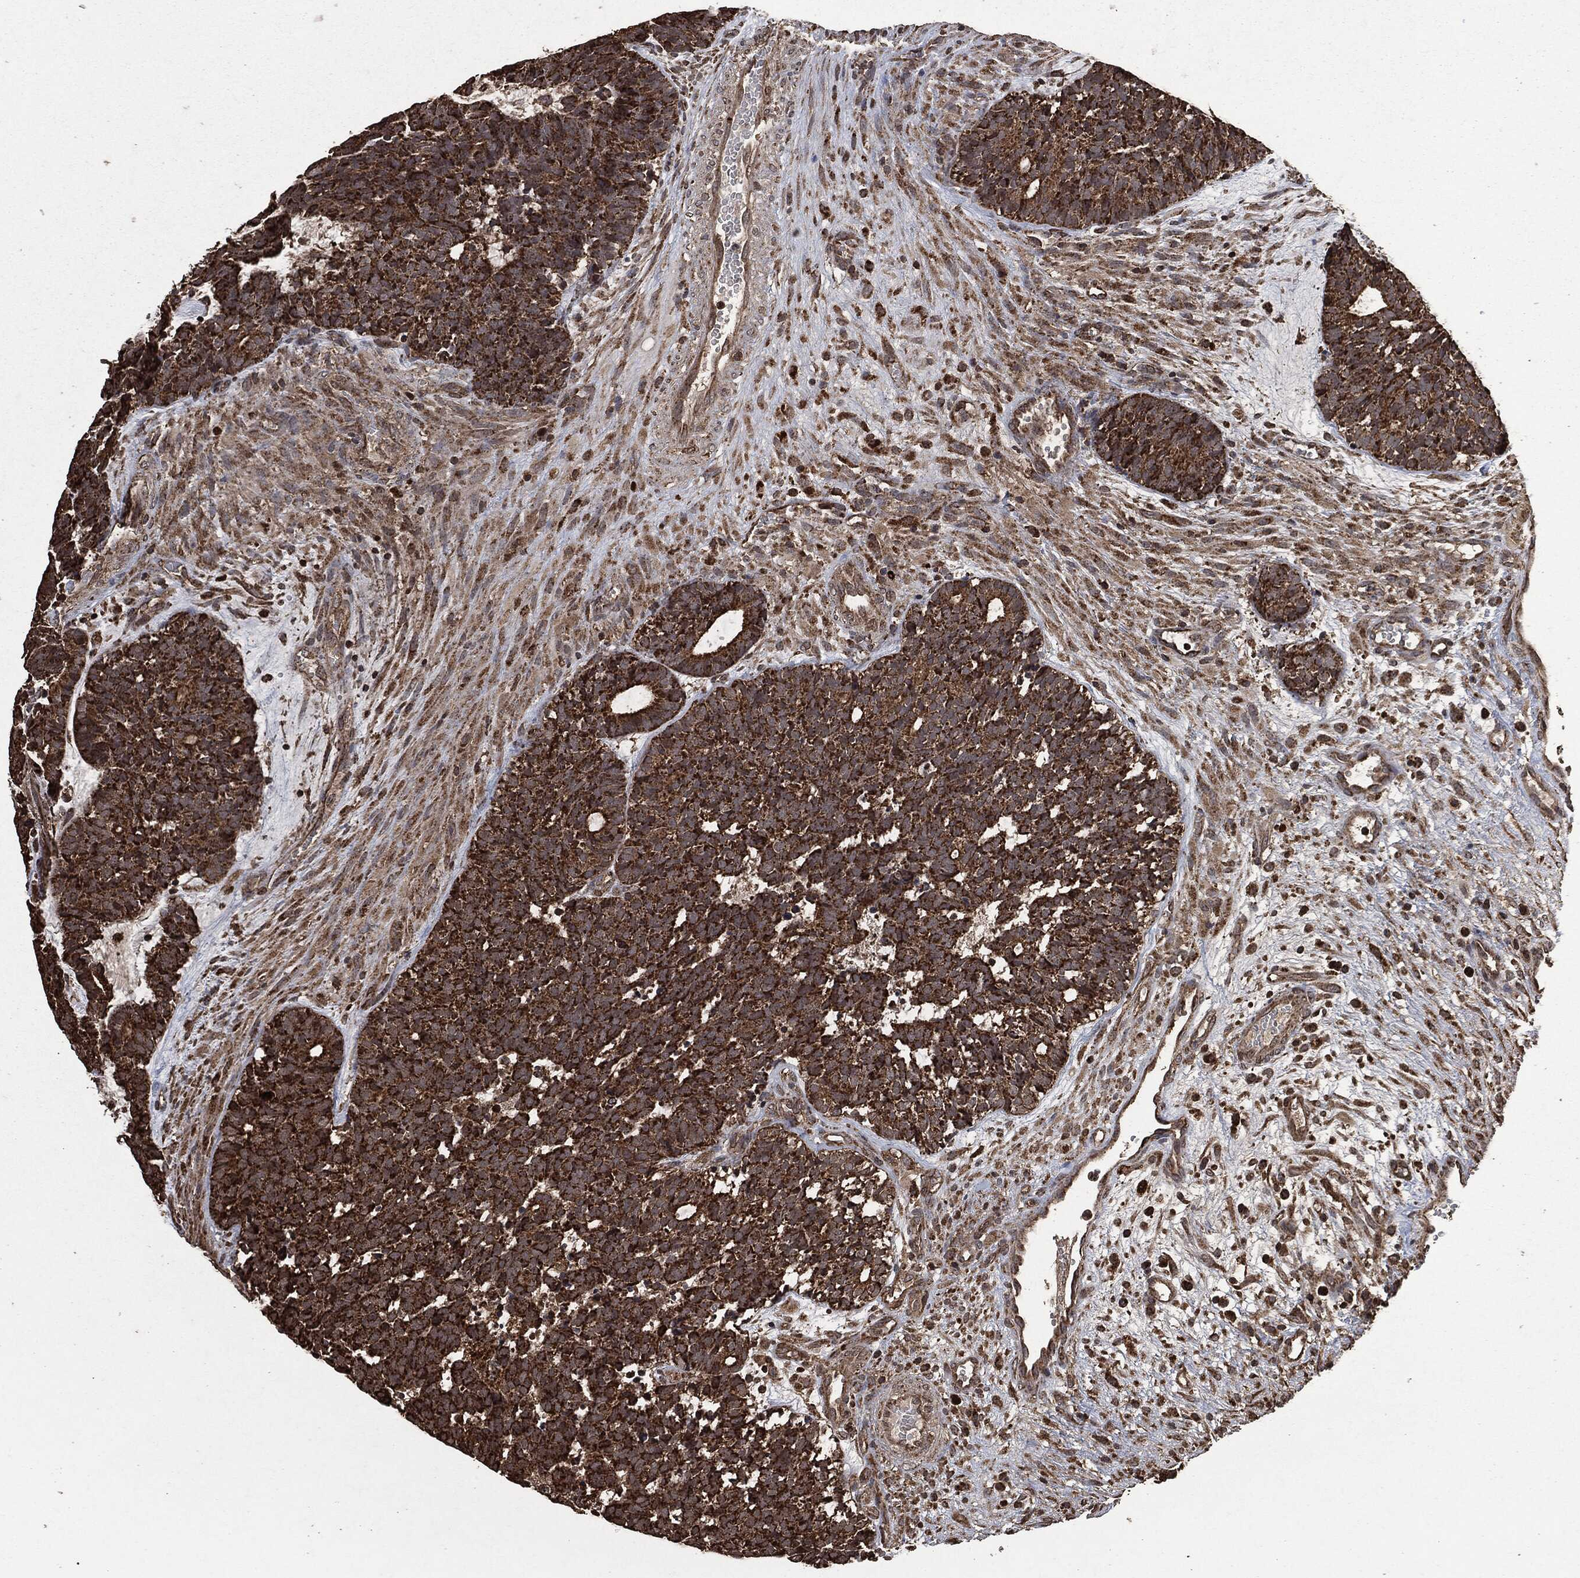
{"staining": {"intensity": "strong", "quantity": ">75%", "location": "cytoplasmic/membranous"}, "tissue": "head and neck cancer", "cell_type": "Tumor cells", "image_type": "cancer", "snomed": [{"axis": "morphology", "description": "Adenocarcinoma, NOS"}, {"axis": "topography", "description": "Head-Neck"}], "caption": "A micrograph showing strong cytoplasmic/membranous positivity in approximately >75% of tumor cells in head and neck adenocarcinoma, as visualized by brown immunohistochemical staining.", "gene": "LIG3", "patient": {"sex": "female", "age": 81}}